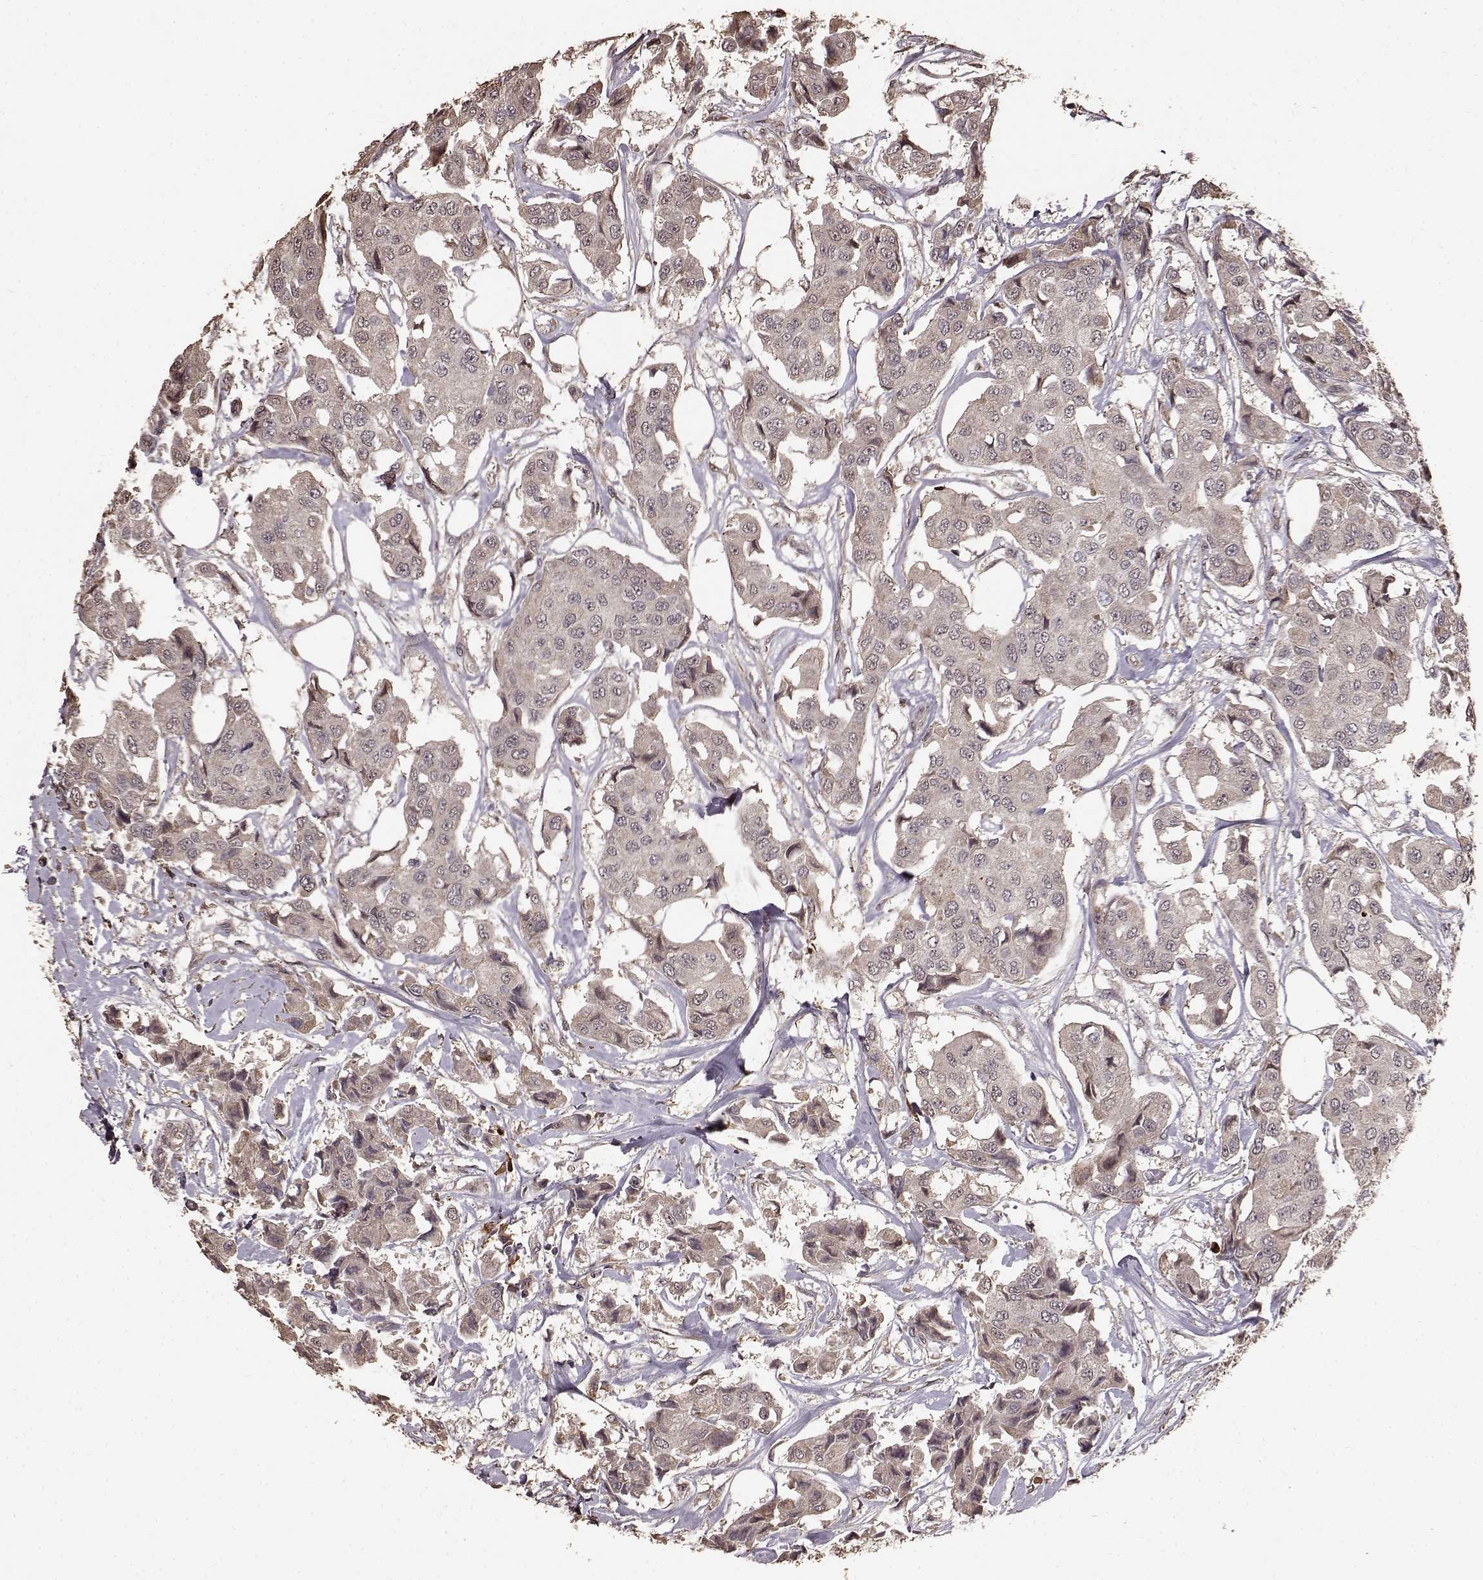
{"staining": {"intensity": "weak", "quantity": ">75%", "location": "cytoplasmic/membranous"}, "tissue": "breast cancer", "cell_type": "Tumor cells", "image_type": "cancer", "snomed": [{"axis": "morphology", "description": "Duct carcinoma"}, {"axis": "topography", "description": "Breast"}, {"axis": "topography", "description": "Lymph node"}], "caption": "Weak cytoplasmic/membranous staining for a protein is identified in about >75% of tumor cells of breast cancer (infiltrating ductal carcinoma) using immunohistochemistry (IHC).", "gene": "USP15", "patient": {"sex": "female", "age": 80}}